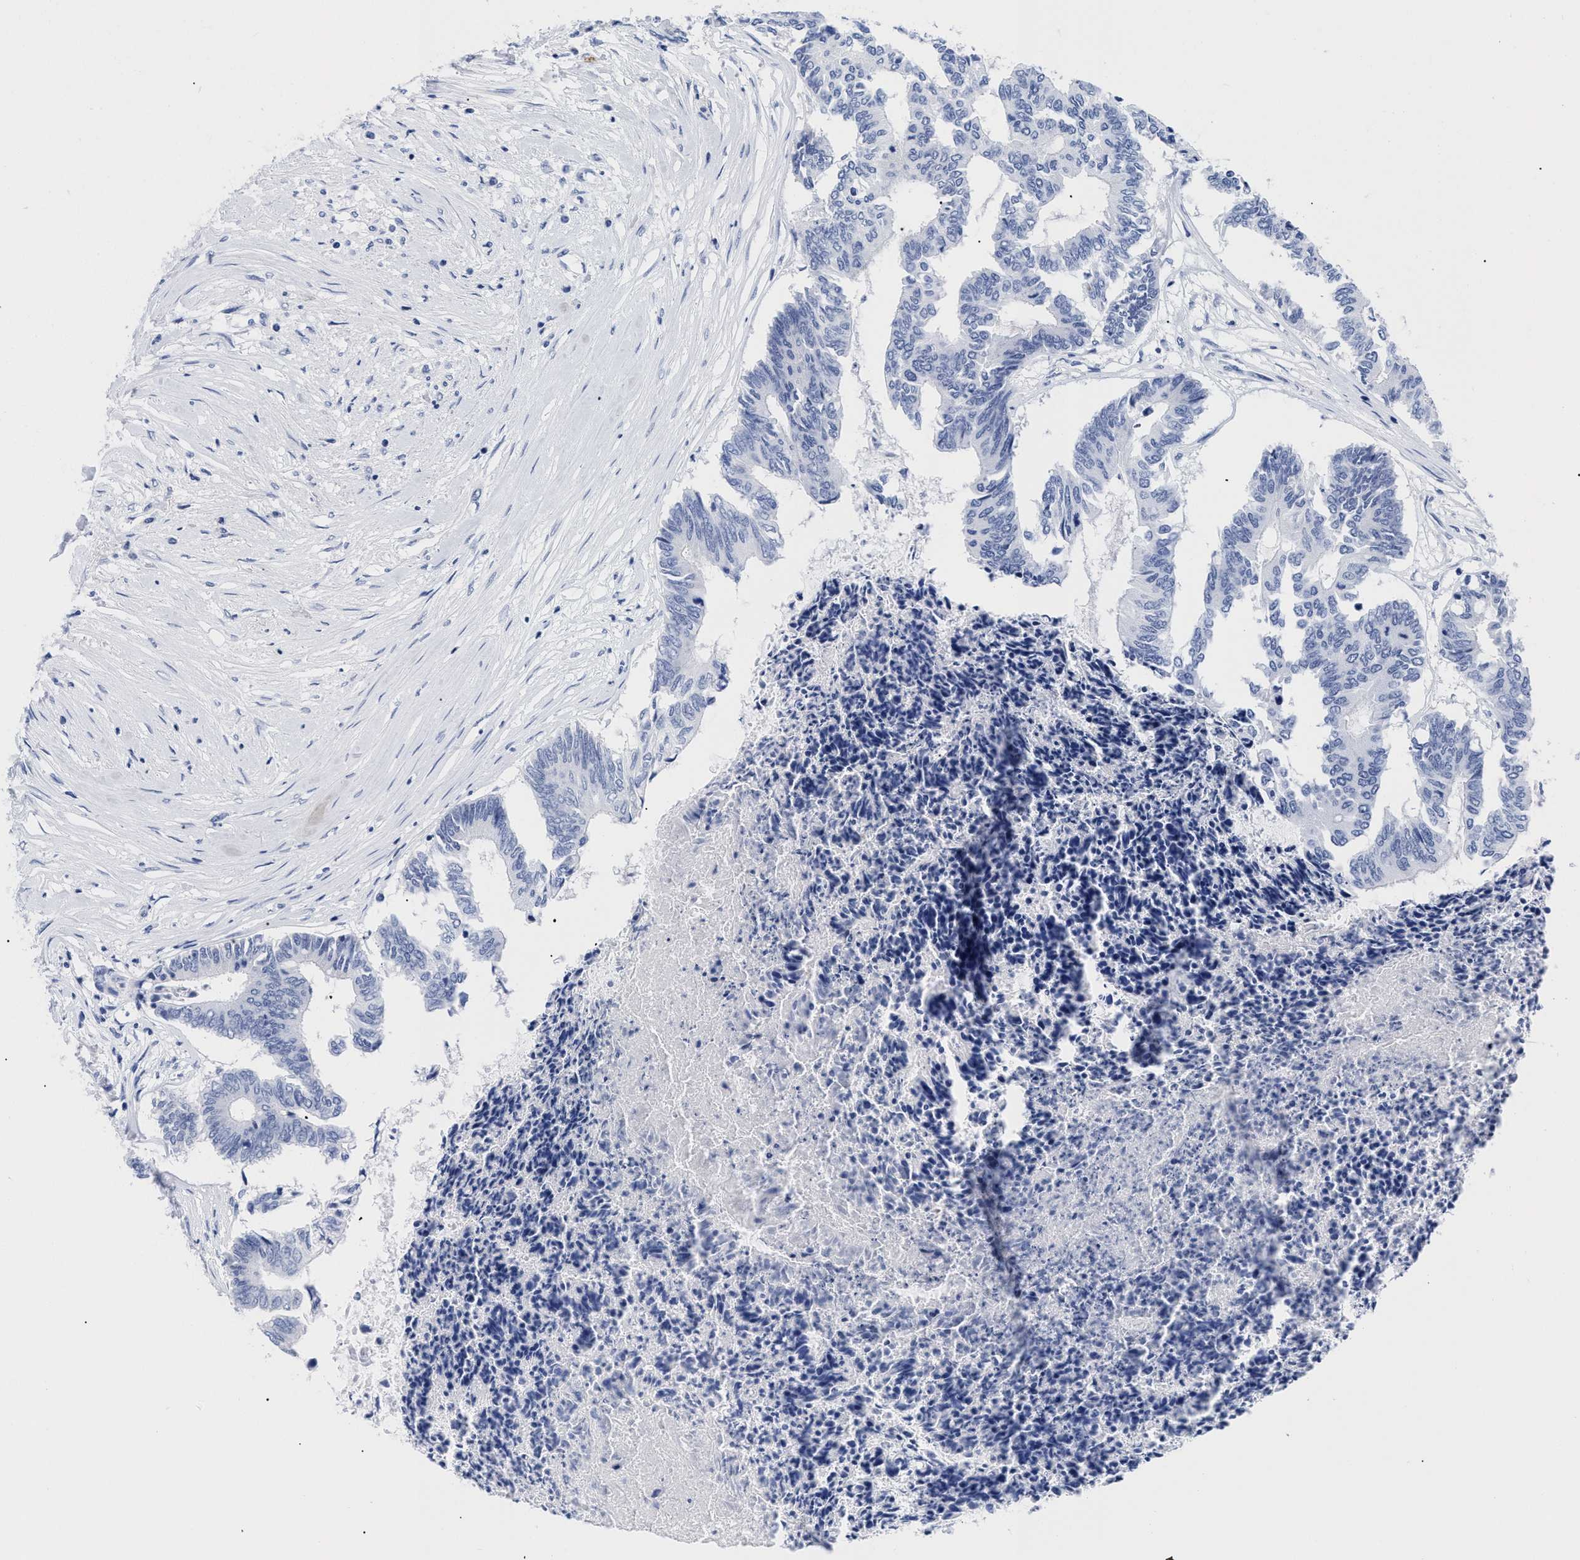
{"staining": {"intensity": "negative", "quantity": "none", "location": "none"}, "tissue": "colorectal cancer", "cell_type": "Tumor cells", "image_type": "cancer", "snomed": [{"axis": "morphology", "description": "Adenocarcinoma, NOS"}, {"axis": "topography", "description": "Rectum"}], "caption": "An IHC photomicrograph of colorectal adenocarcinoma is shown. There is no staining in tumor cells of colorectal adenocarcinoma.", "gene": "TREML1", "patient": {"sex": "male", "age": 63}}